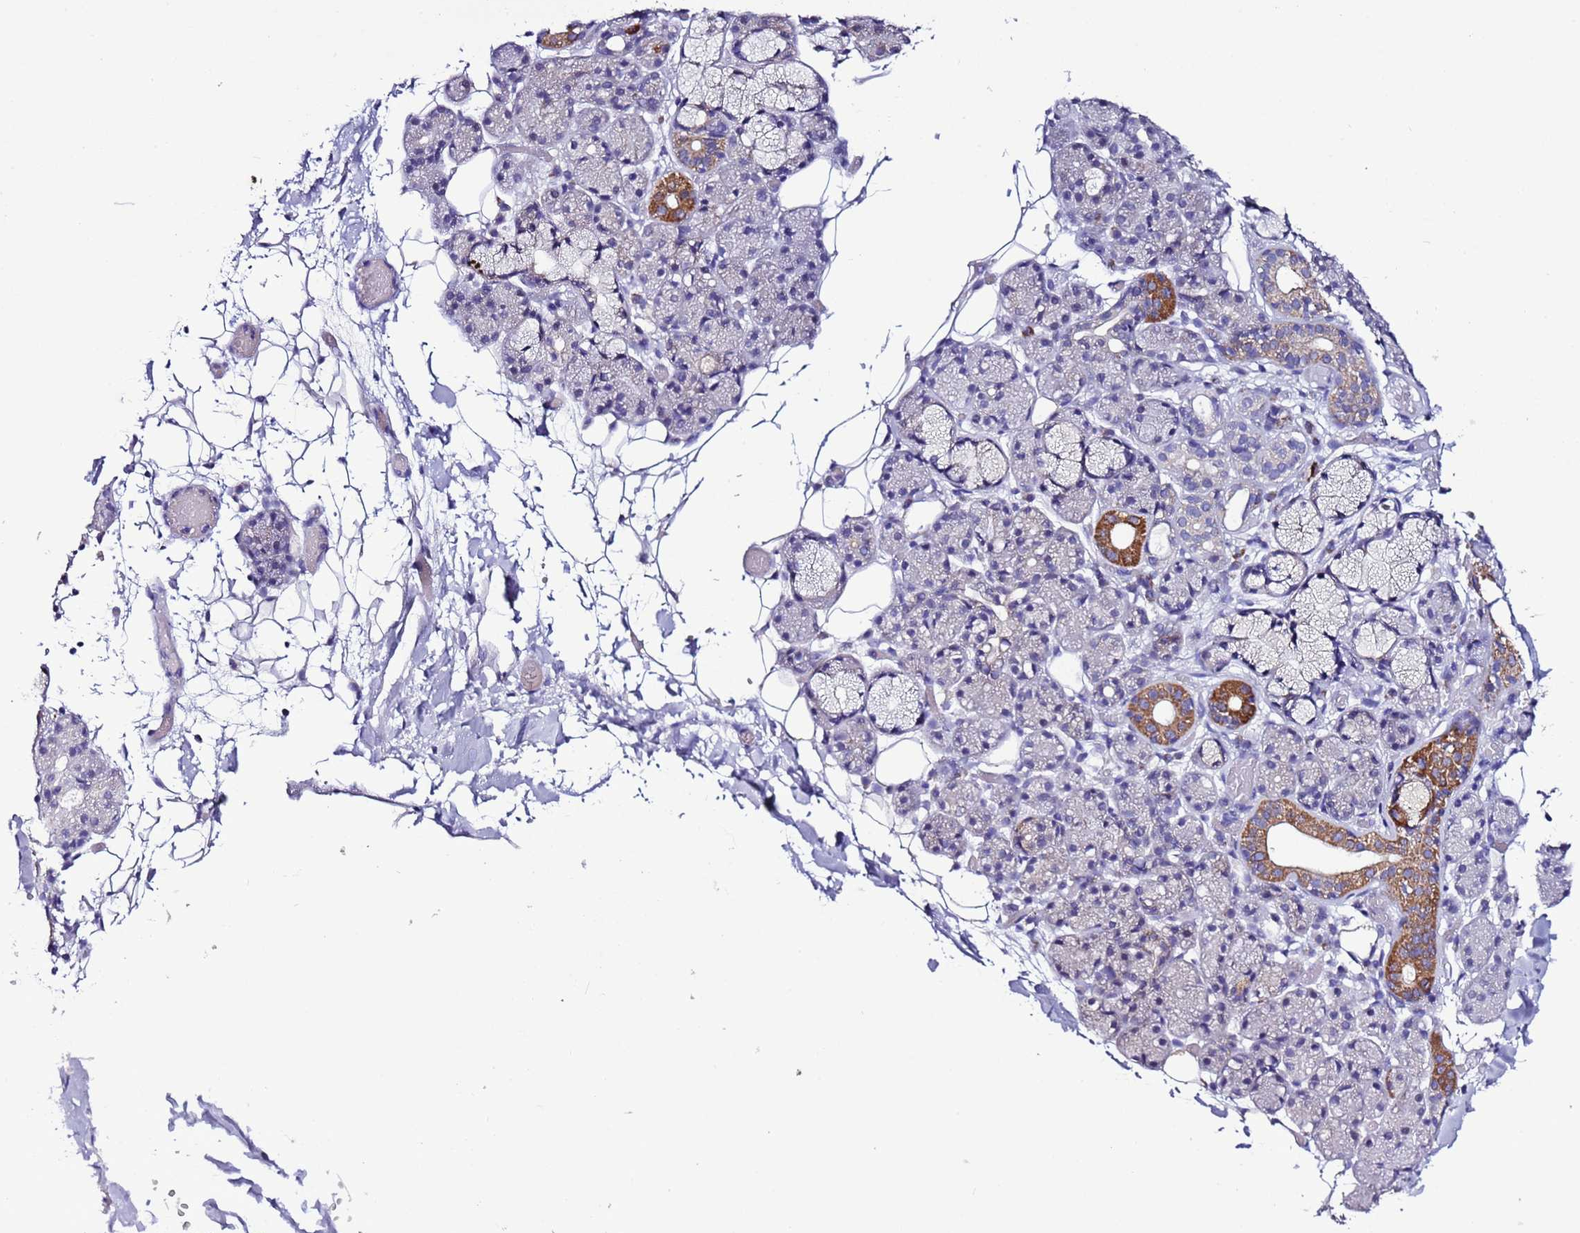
{"staining": {"intensity": "moderate", "quantity": "<25%", "location": "cytoplasmic/membranous"}, "tissue": "salivary gland", "cell_type": "Glandular cells", "image_type": "normal", "snomed": [{"axis": "morphology", "description": "Normal tissue, NOS"}, {"axis": "topography", "description": "Salivary gland"}], "caption": "High-power microscopy captured an immunohistochemistry (IHC) photomicrograph of benign salivary gland, revealing moderate cytoplasmic/membranous expression in approximately <25% of glandular cells.", "gene": "UEVLD", "patient": {"sex": "male", "age": 63}}